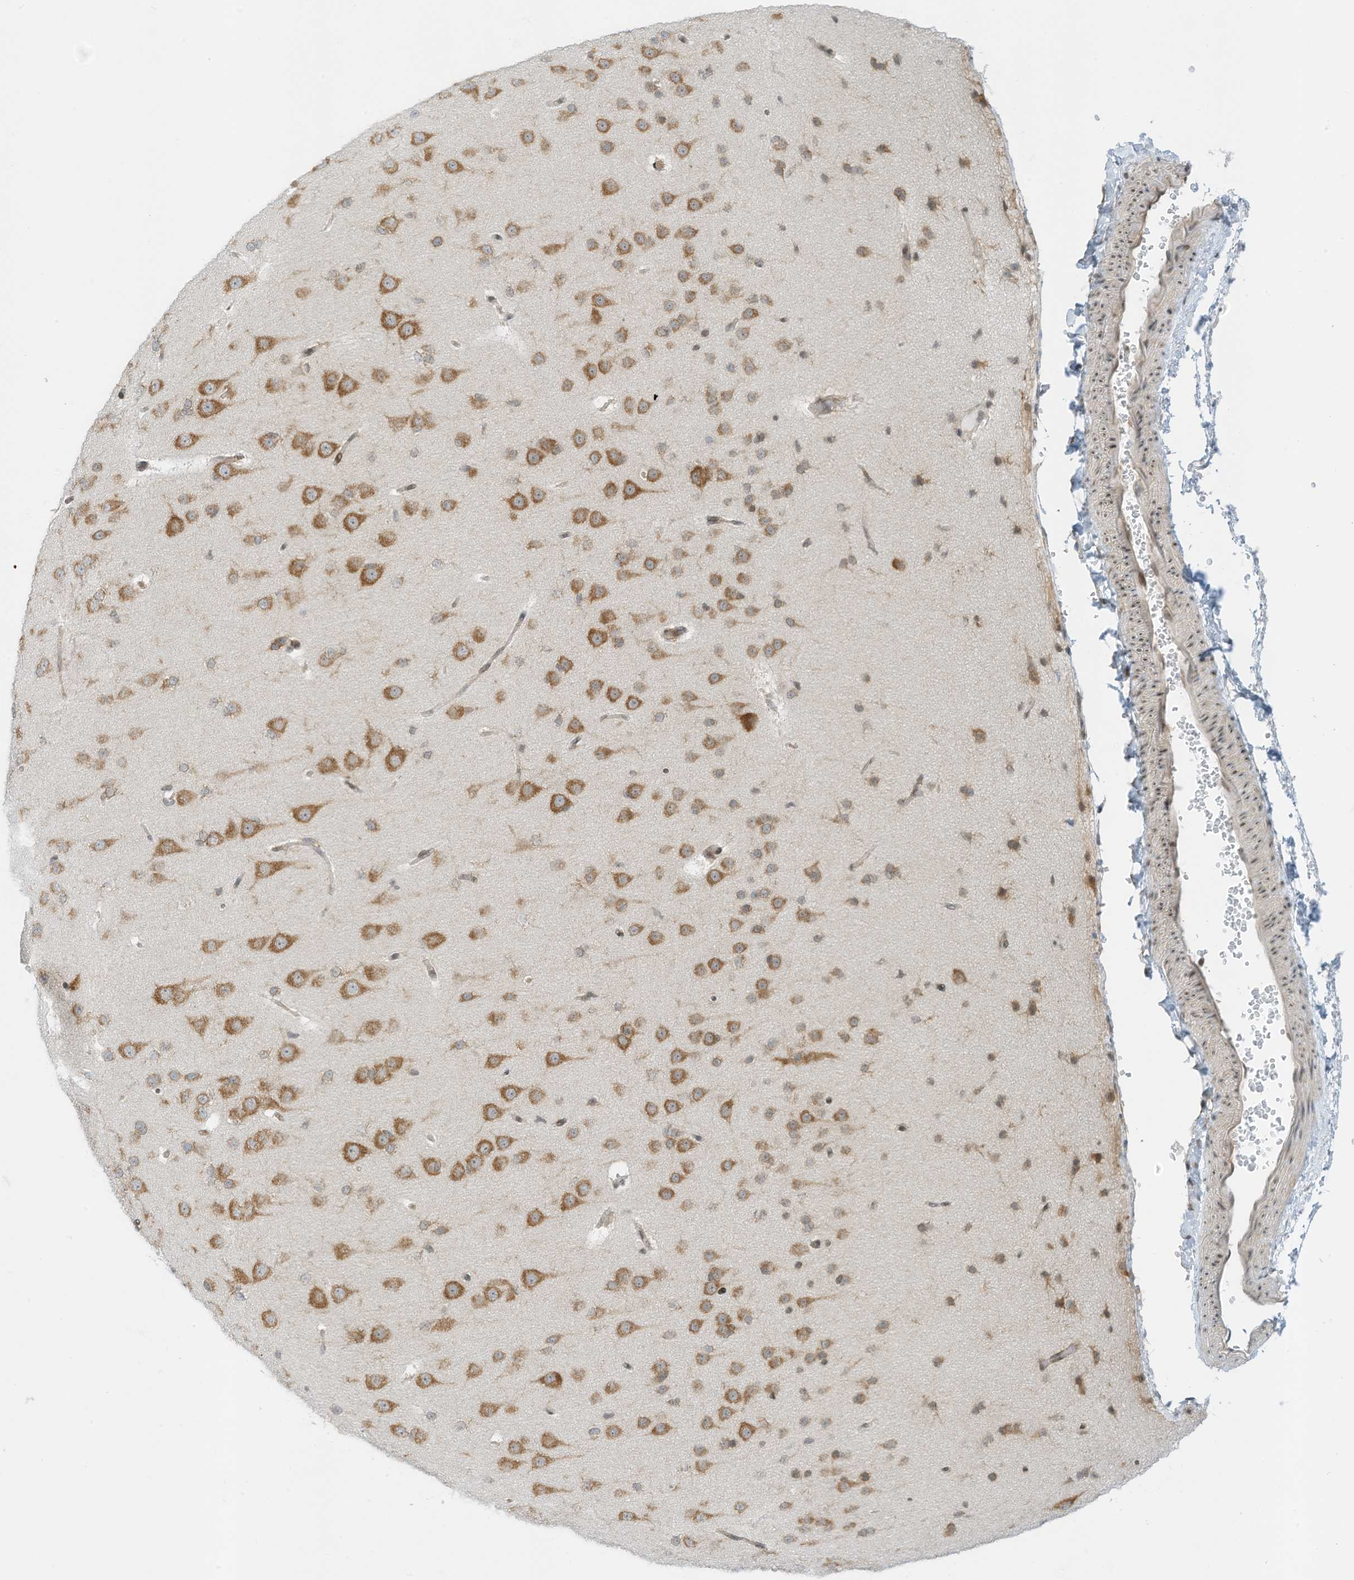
{"staining": {"intensity": "negative", "quantity": "none", "location": "none"}, "tissue": "cerebral cortex", "cell_type": "Endothelial cells", "image_type": "normal", "snomed": [{"axis": "morphology", "description": "Normal tissue, NOS"}, {"axis": "morphology", "description": "Developmental malformation"}, {"axis": "topography", "description": "Cerebral cortex"}], "caption": "Unremarkable cerebral cortex was stained to show a protein in brown. There is no significant positivity in endothelial cells.", "gene": "EDF1", "patient": {"sex": "female", "age": 30}}